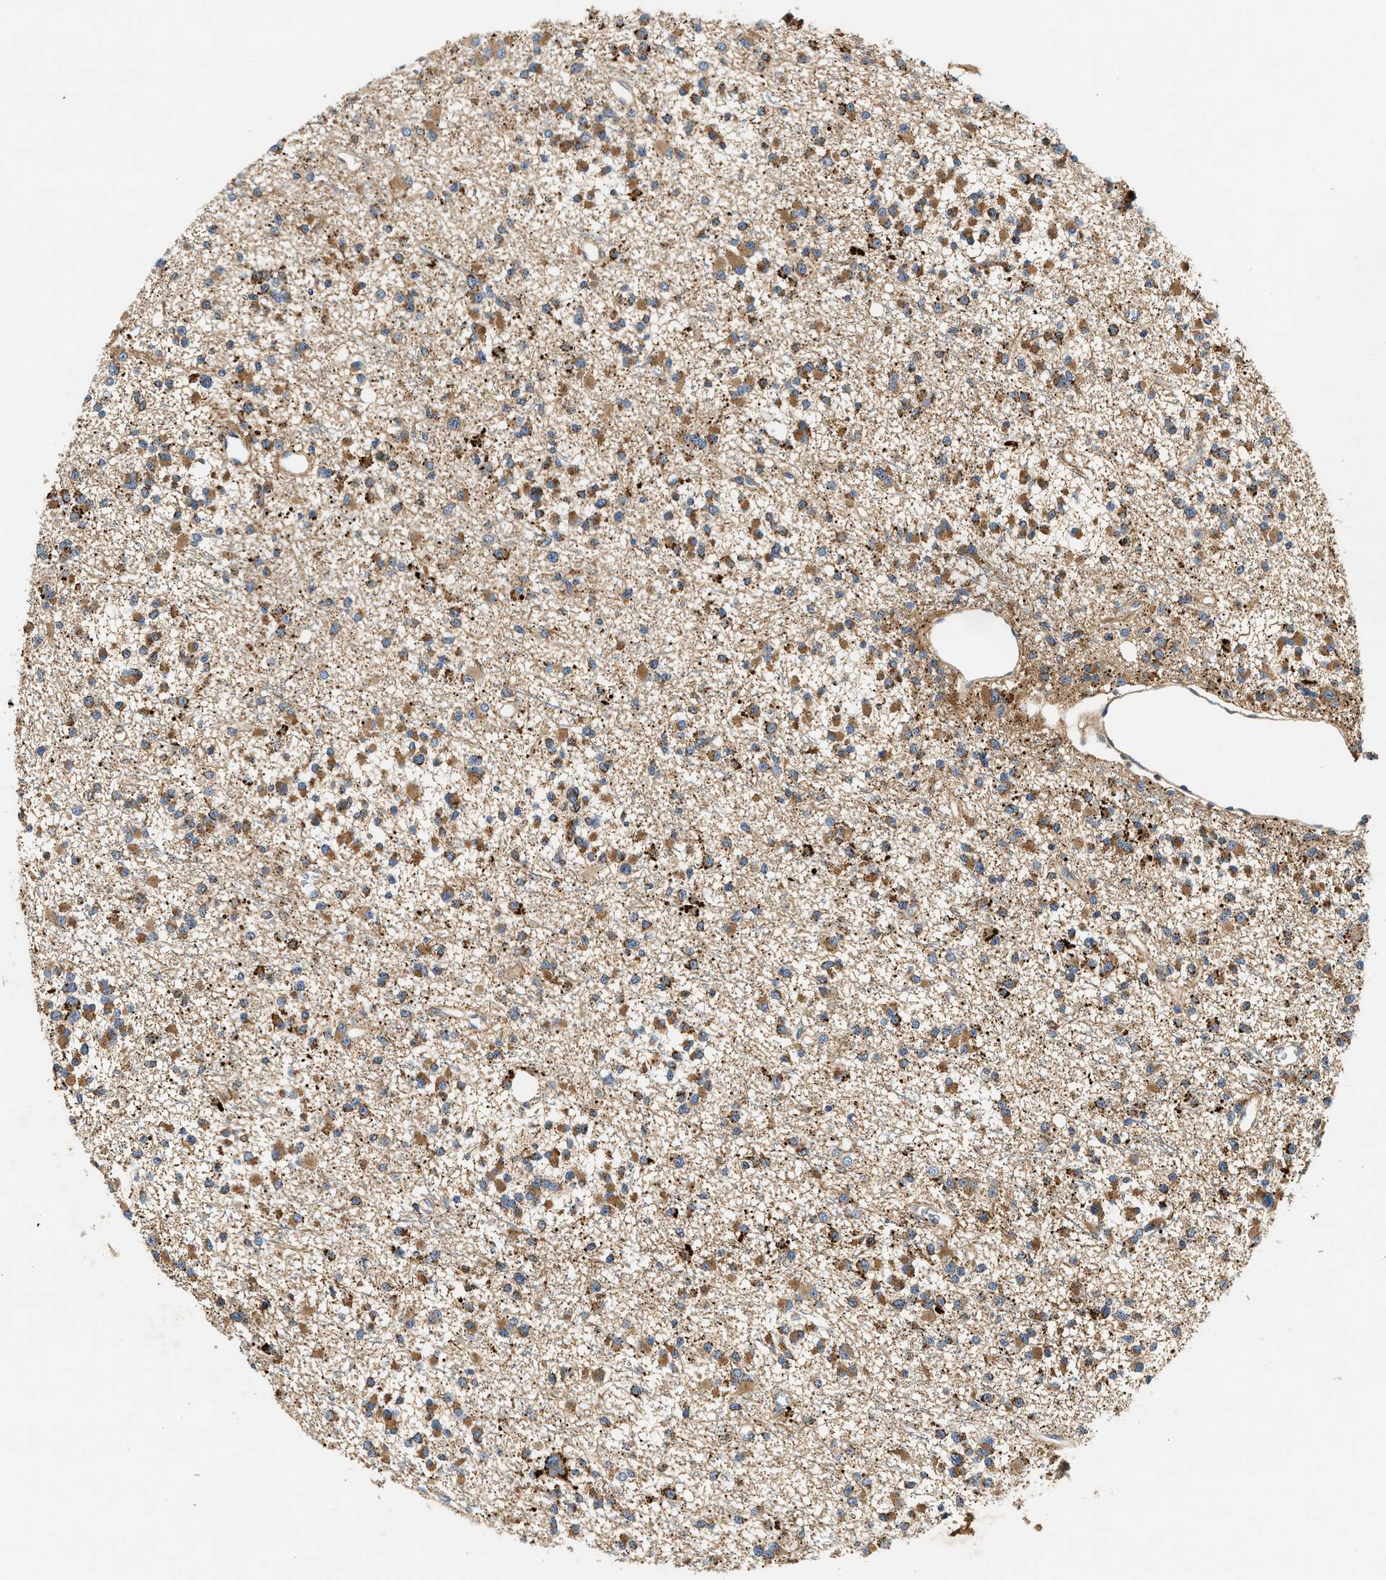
{"staining": {"intensity": "moderate", "quantity": ">75%", "location": "cytoplasmic/membranous"}, "tissue": "glioma", "cell_type": "Tumor cells", "image_type": "cancer", "snomed": [{"axis": "morphology", "description": "Glioma, malignant, Low grade"}, {"axis": "topography", "description": "Brain"}], "caption": "Immunohistochemical staining of glioma displays medium levels of moderate cytoplasmic/membranous protein positivity in approximately >75% of tumor cells.", "gene": "DUSP10", "patient": {"sex": "female", "age": 22}}